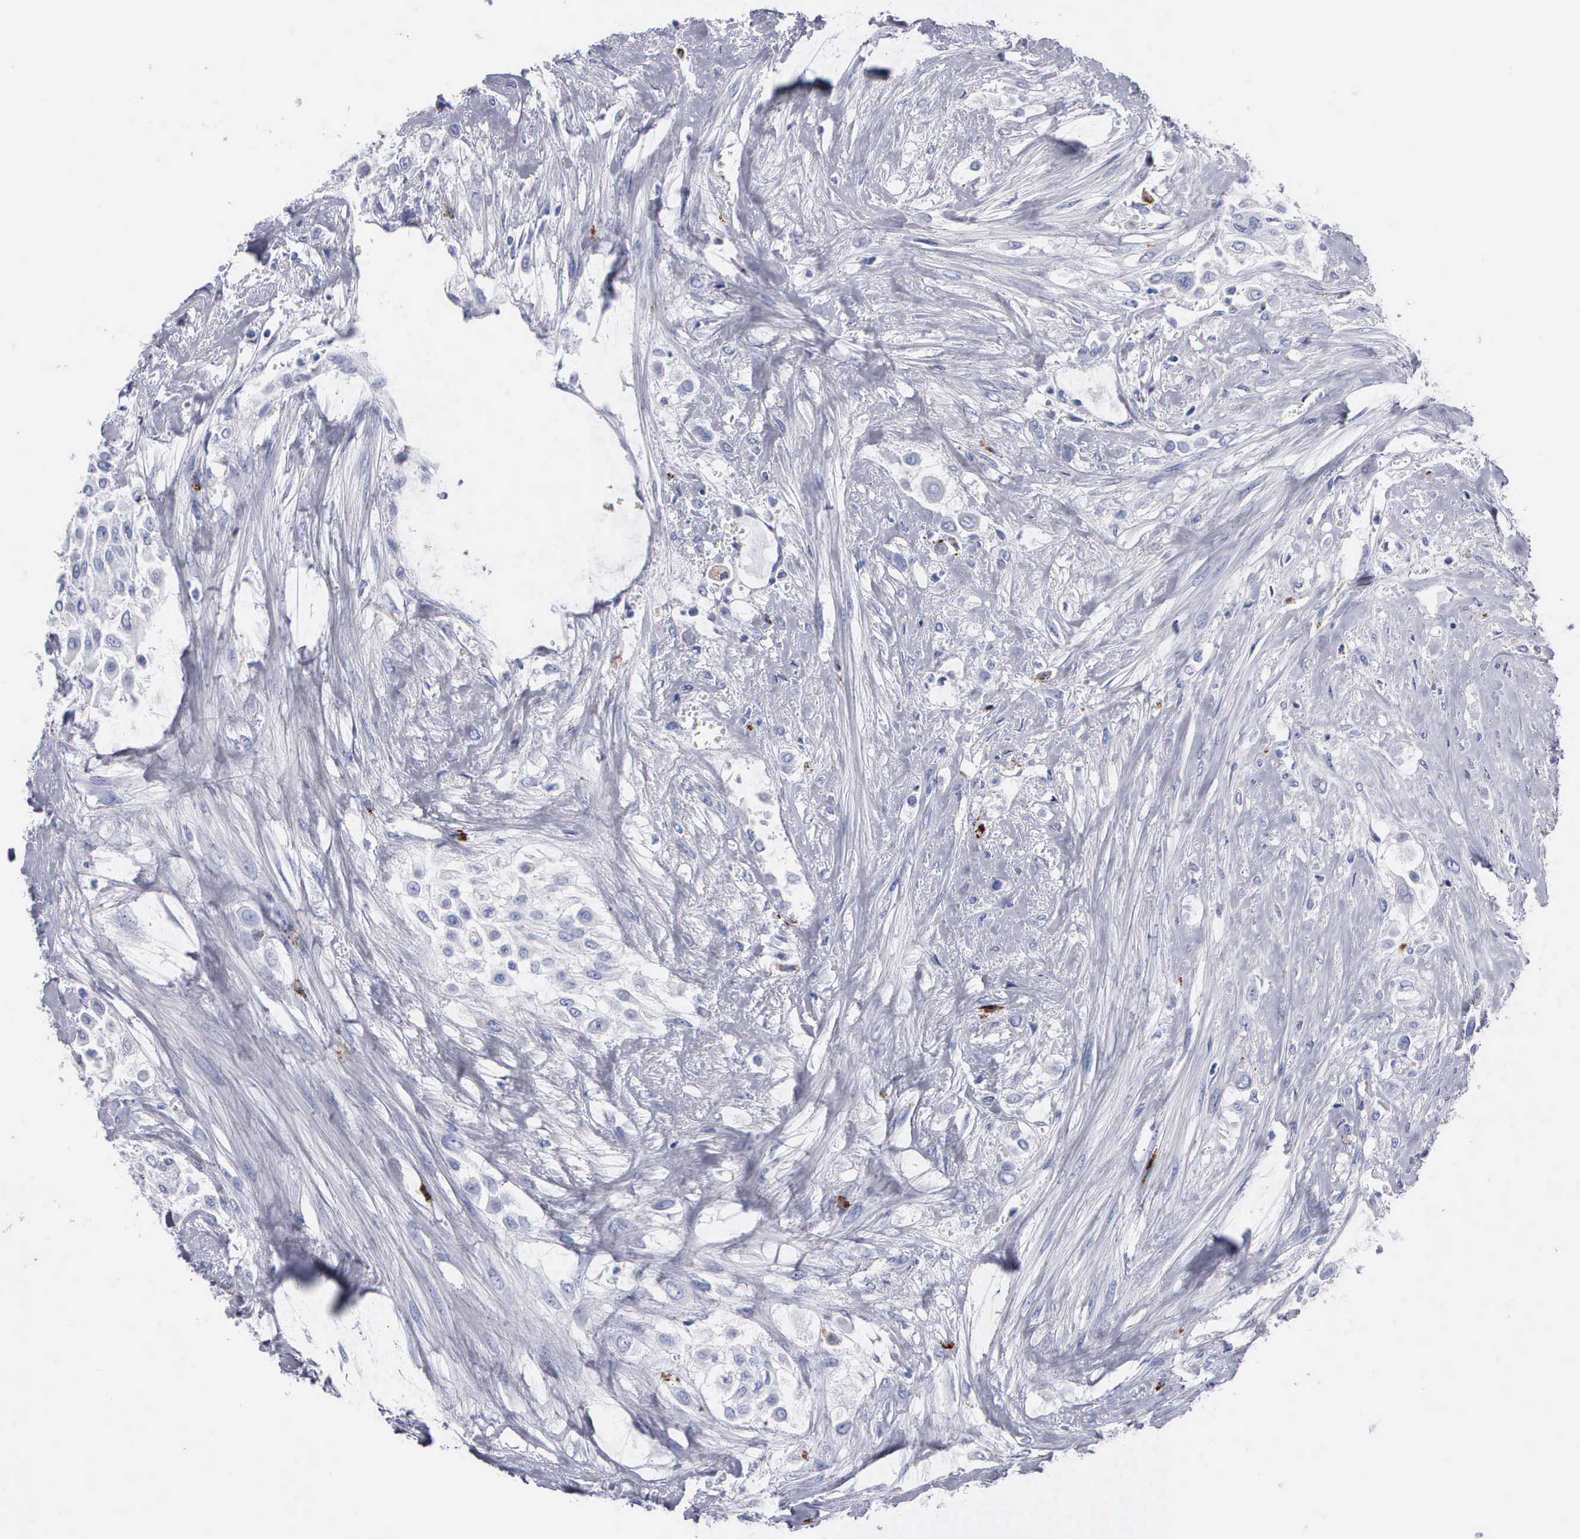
{"staining": {"intensity": "negative", "quantity": "none", "location": "none"}, "tissue": "urothelial cancer", "cell_type": "Tumor cells", "image_type": "cancer", "snomed": [{"axis": "morphology", "description": "Urothelial carcinoma, High grade"}, {"axis": "topography", "description": "Urinary bladder"}], "caption": "Tumor cells are negative for protein expression in human urothelial carcinoma (high-grade). (Brightfield microscopy of DAB immunohistochemistry at high magnification).", "gene": "CTSL", "patient": {"sex": "male", "age": 57}}